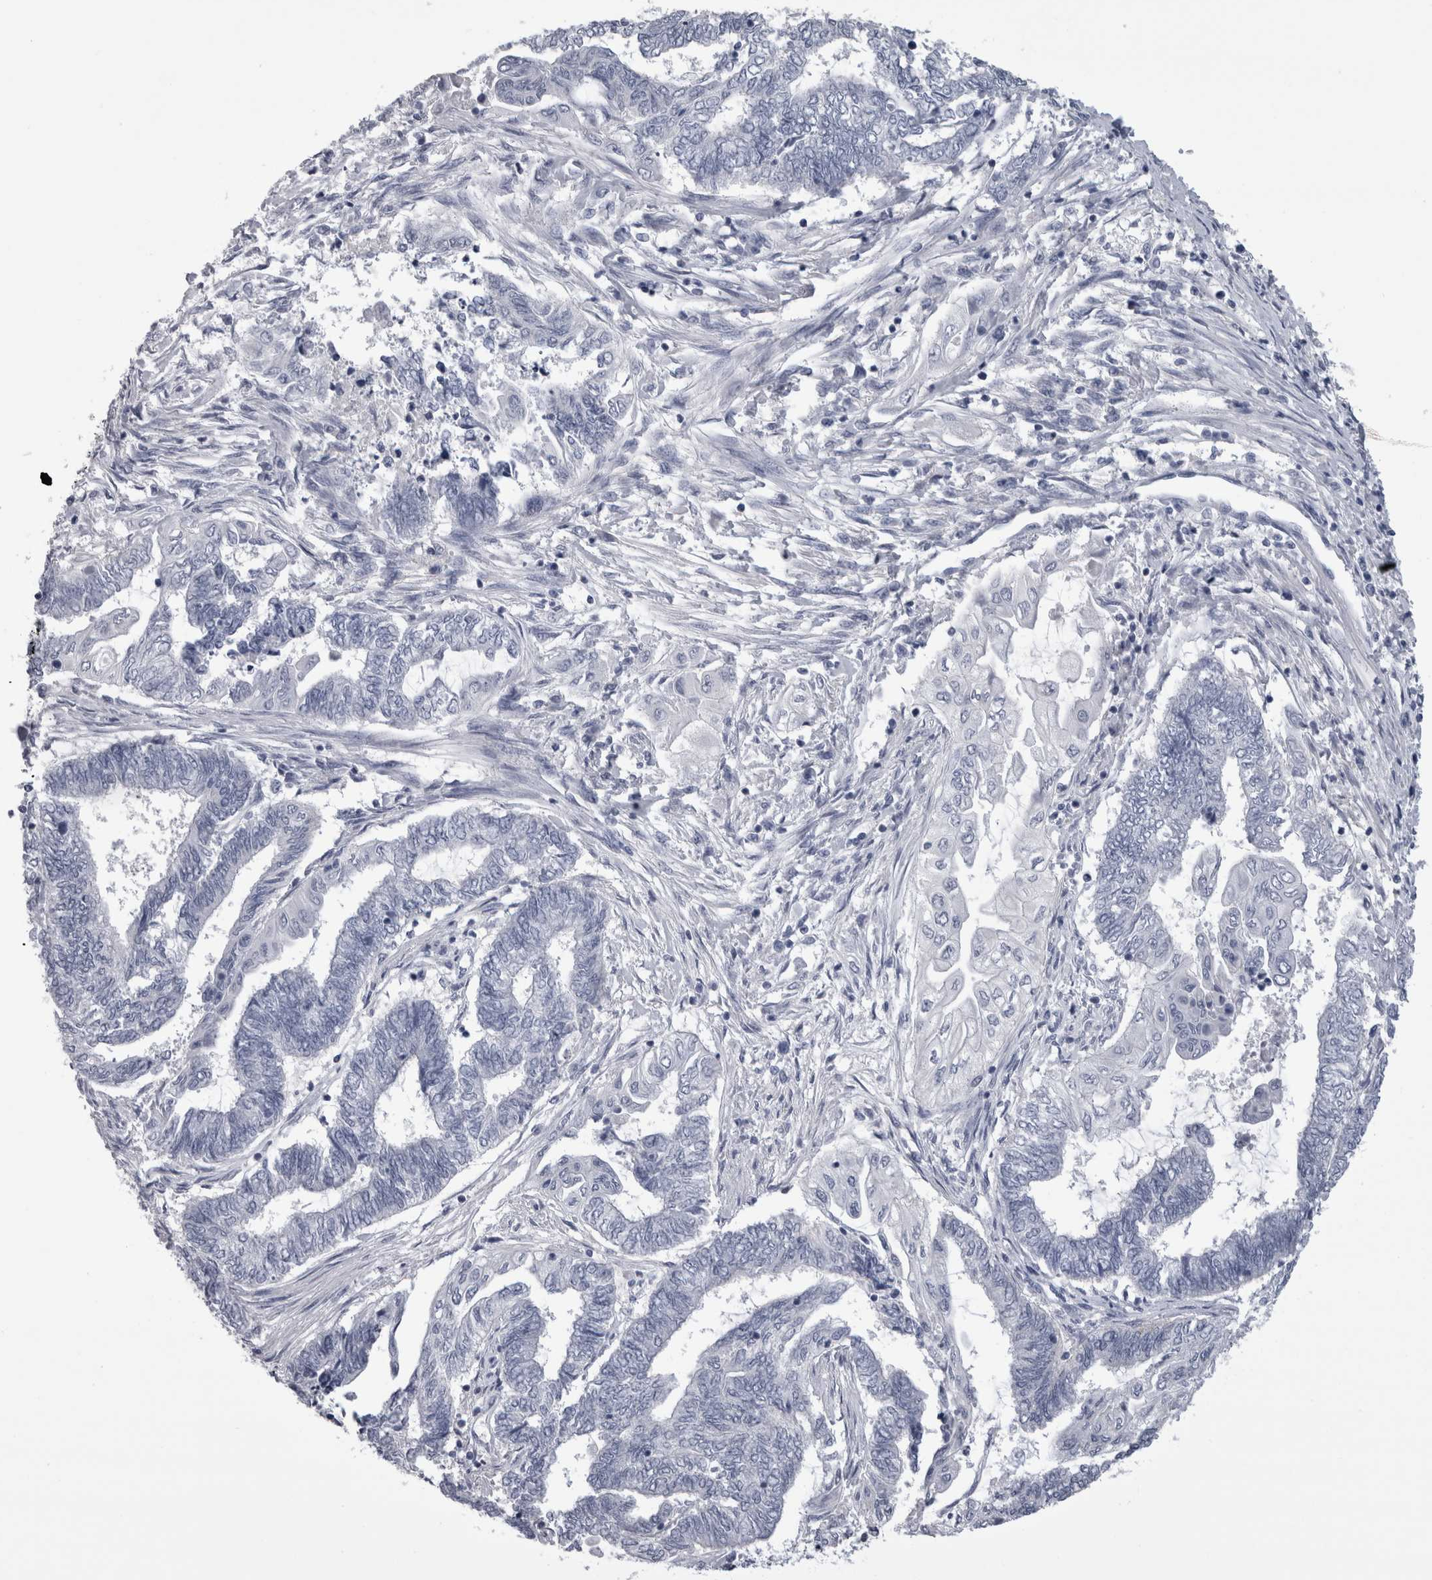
{"staining": {"intensity": "negative", "quantity": "none", "location": "none"}, "tissue": "endometrial cancer", "cell_type": "Tumor cells", "image_type": "cancer", "snomed": [{"axis": "morphology", "description": "Adenocarcinoma, NOS"}, {"axis": "topography", "description": "Uterus"}, {"axis": "topography", "description": "Endometrium"}], "caption": "The image exhibits no staining of tumor cells in endometrial cancer (adenocarcinoma).", "gene": "AFMID", "patient": {"sex": "female", "age": 70}}